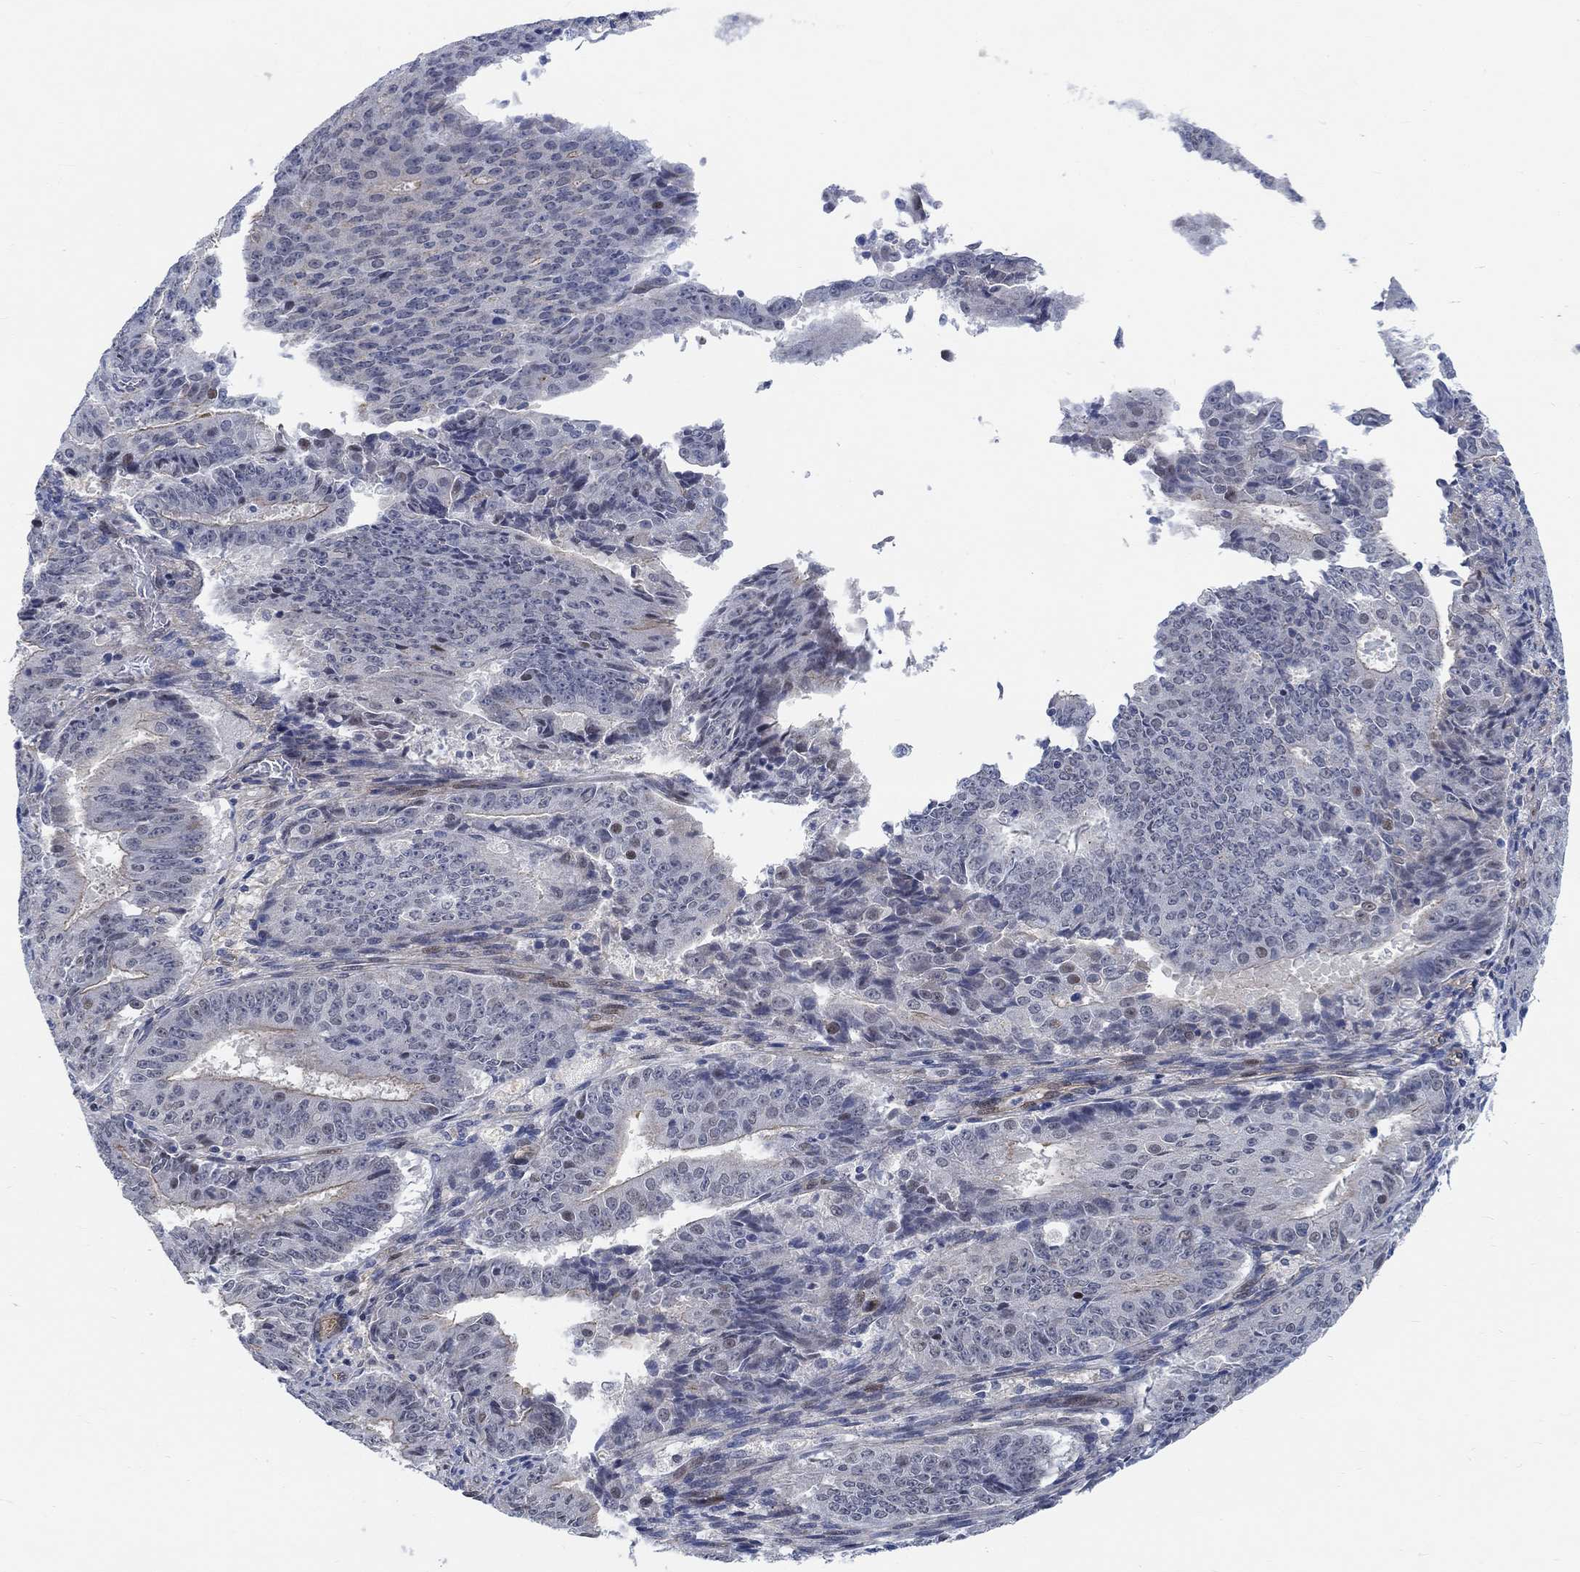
{"staining": {"intensity": "weak", "quantity": "<25%", "location": "cytoplasmic/membranous,nuclear"}, "tissue": "ovarian cancer", "cell_type": "Tumor cells", "image_type": "cancer", "snomed": [{"axis": "morphology", "description": "Carcinoma, endometroid"}, {"axis": "topography", "description": "Ovary"}], "caption": "Immunohistochemistry micrograph of neoplastic tissue: ovarian endometroid carcinoma stained with DAB shows no significant protein expression in tumor cells. Nuclei are stained in blue.", "gene": "KCNH8", "patient": {"sex": "female", "age": 42}}